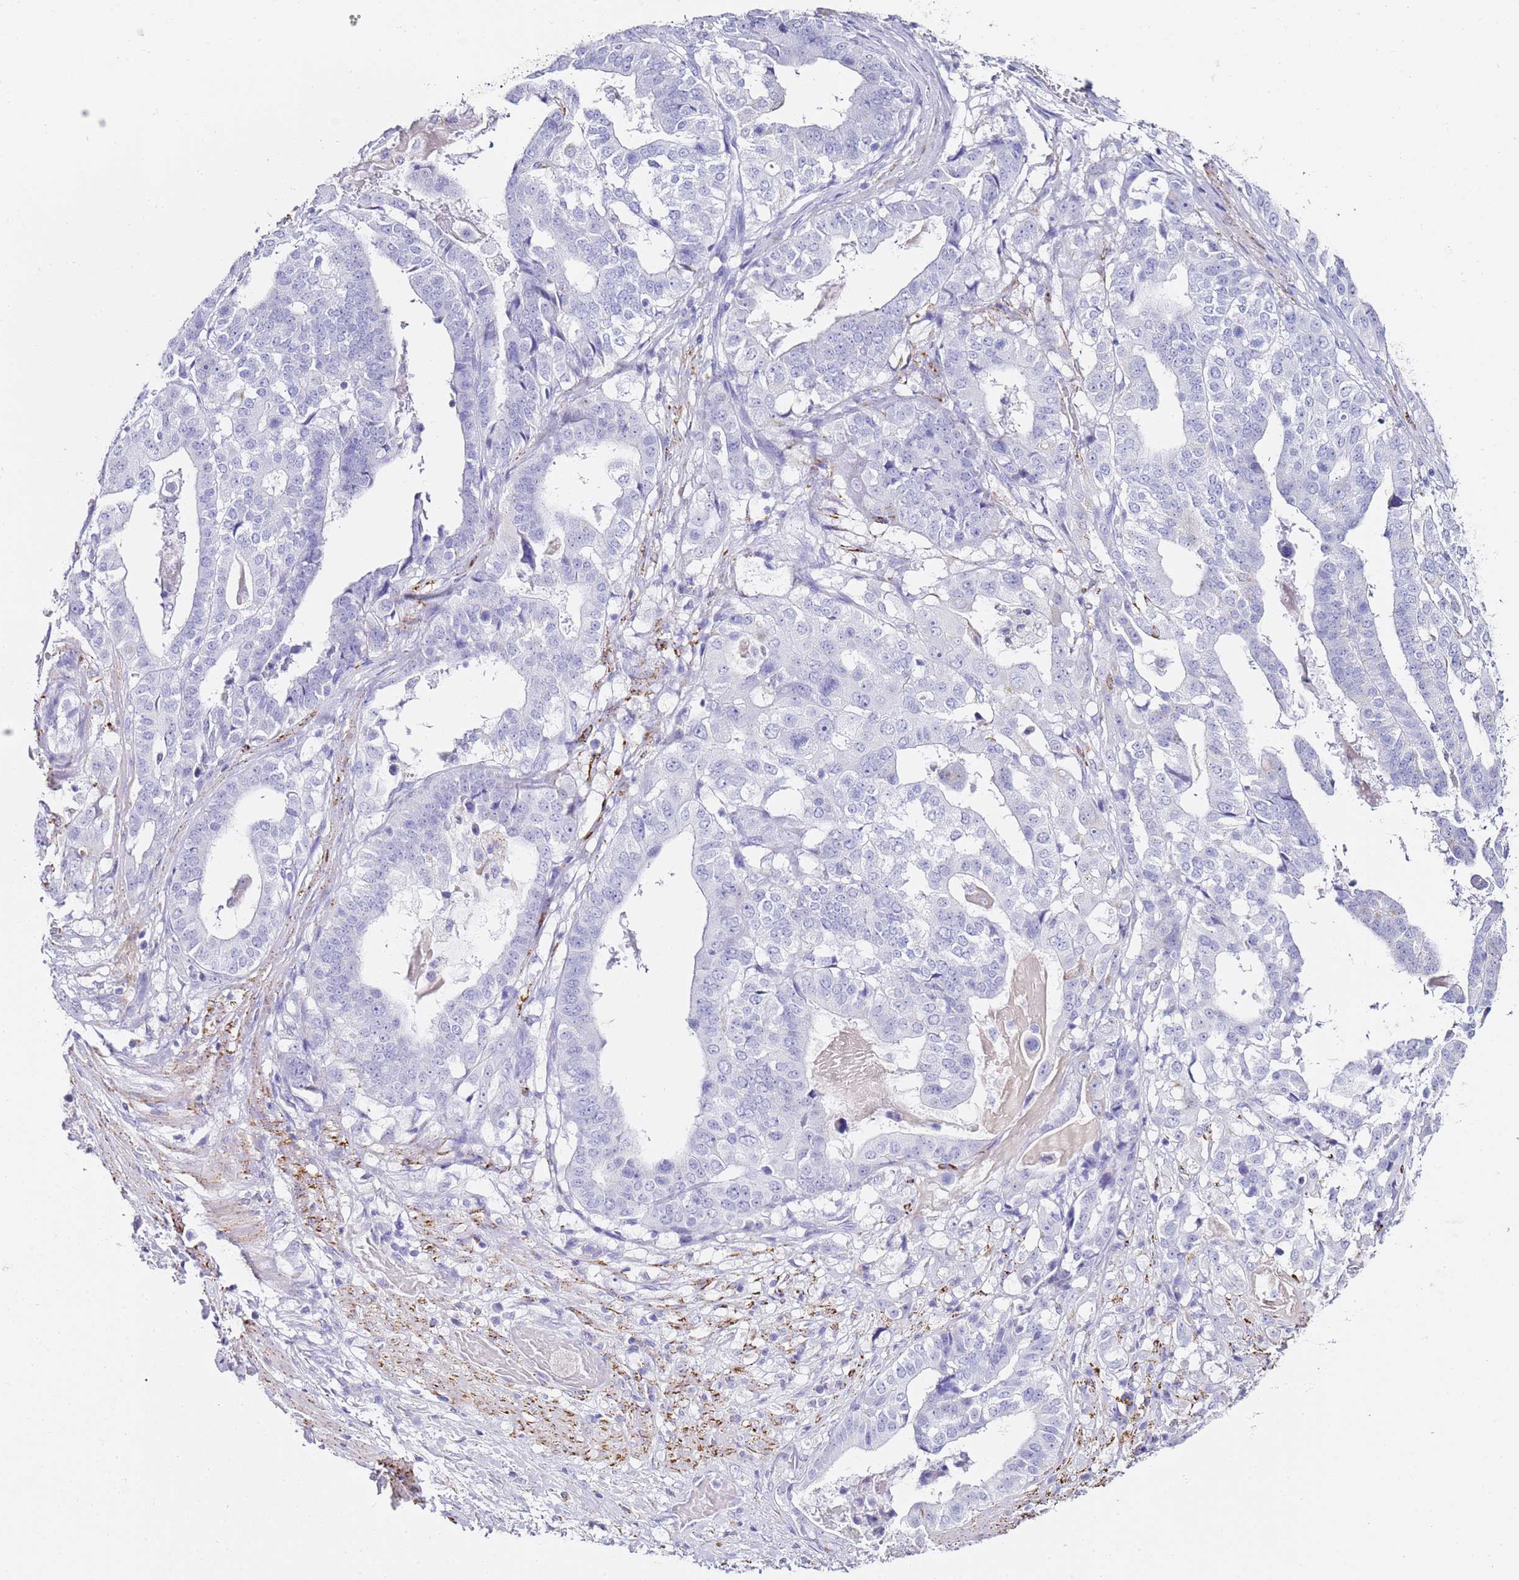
{"staining": {"intensity": "negative", "quantity": "none", "location": "none"}, "tissue": "stomach cancer", "cell_type": "Tumor cells", "image_type": "cancer", "snomed": [{"axis": "morphology", "description": "Adenocarcinoma, NOS"}, {"axis": "topography", "description": "Stomach"}], "caption": "Stomach cancer (adenocarcinoma) stained for a protein using immunohistochemistry (IHC) demonstrates no positivity tumor cells.", "gene": "PTBP2", "patient": {"sex": "male", "age": 48}}